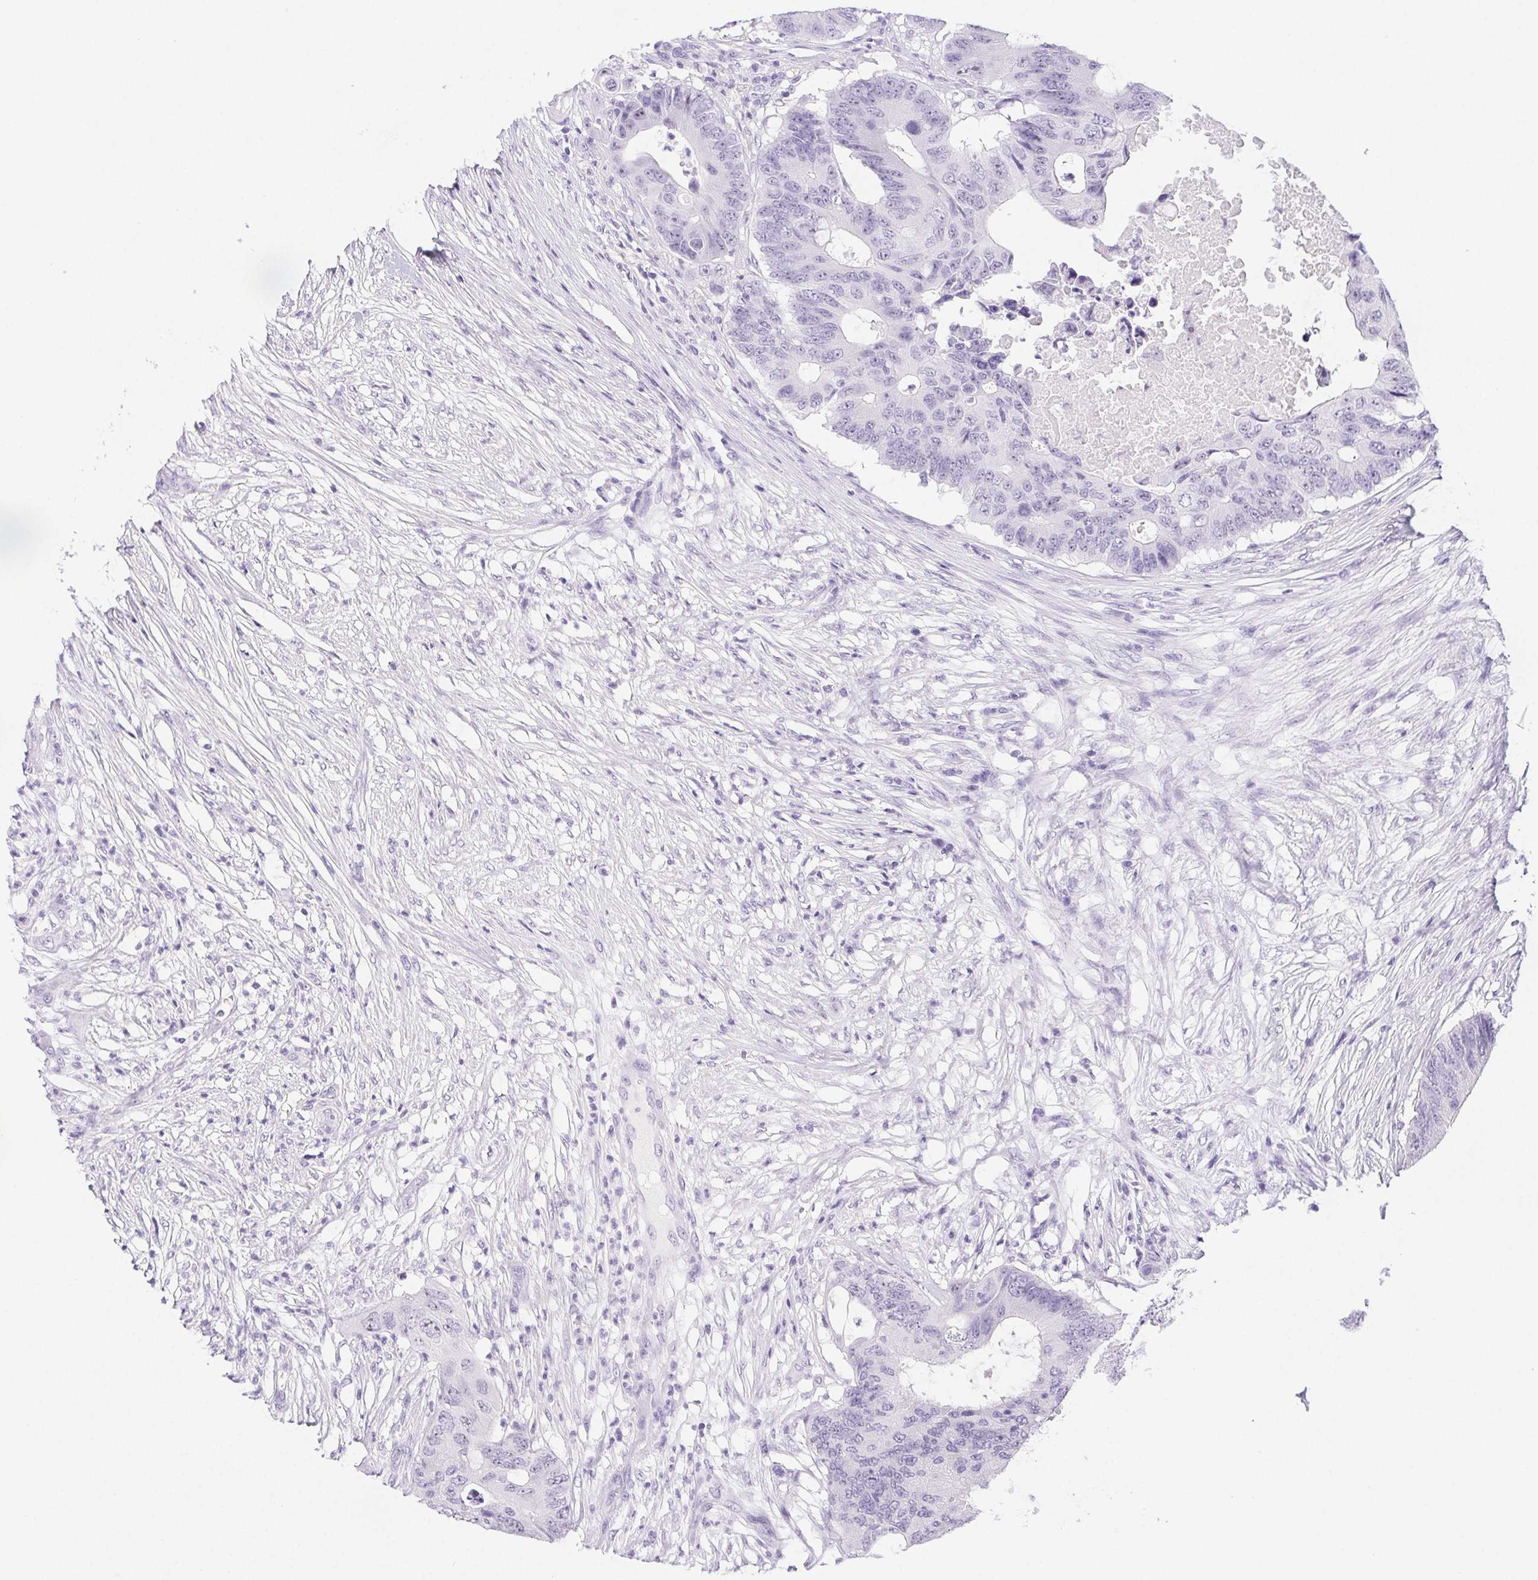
{"staining": {"intensity": "negative", "quantity": "none", "location": "none"}, "tissue": "colorectal cancer", "cell_type": "Tumor cells", "image_type": "cancer", "snomed": [{"axis": "morphology", "description": "Adenocarcinoma, NOS"}, {"axis": "topography", "description": "Colon"}], "caption": "Immunohistochemical staining of colorectal cancer exhibits no significant expression in tumor cells. (Stains: DAB (3,3'-diaminobenzidine) immunohistochemistry with hematoxylin counter stain, Microscopy: brightfield microscopy at high magnification).", "gene": "ST8SIA3", "patient": {"sex": "male", "age": 71}}